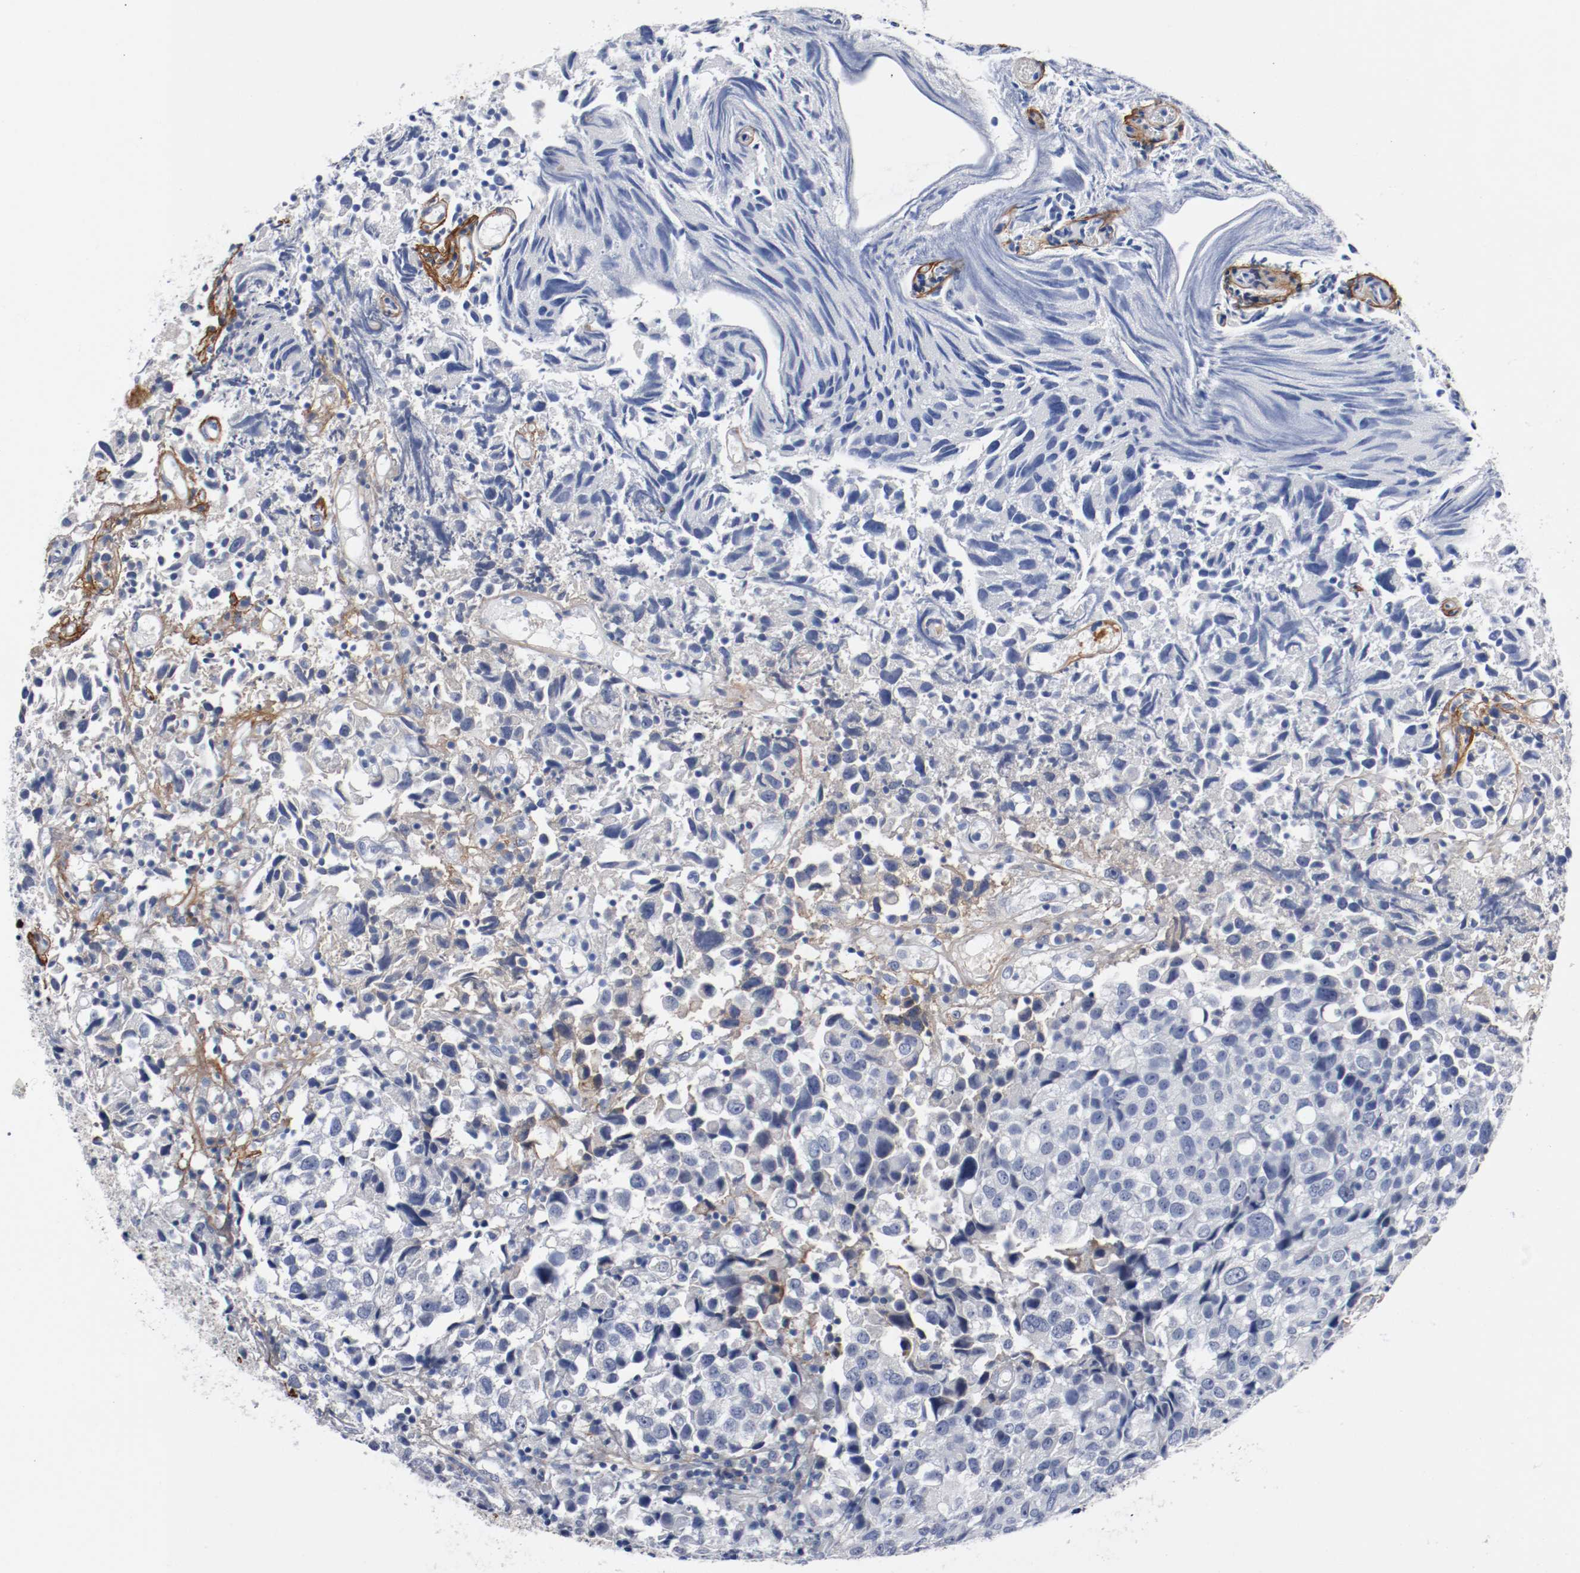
{"staining": {"intensity": "weak", "quantity": "<25%", "location": "cytoplasmic/membranous"}, "tissue": "urothelial cancer", "cell_type": "Tumor cells", "image_type": "cancer", "snomed": [{"axis": "morphology", "description": "Urothelial carcinoma, High grade"}, {"axis": "topography", "description": "Urinary bladder"}], "caption": "This is an immunohistochemistry (IHC) histopathology image of urothelial carcinoma (high-grade). There is no expression in tumor cells.", "gene": "TNC", "patient": {"sex": "female", "age": 75}}